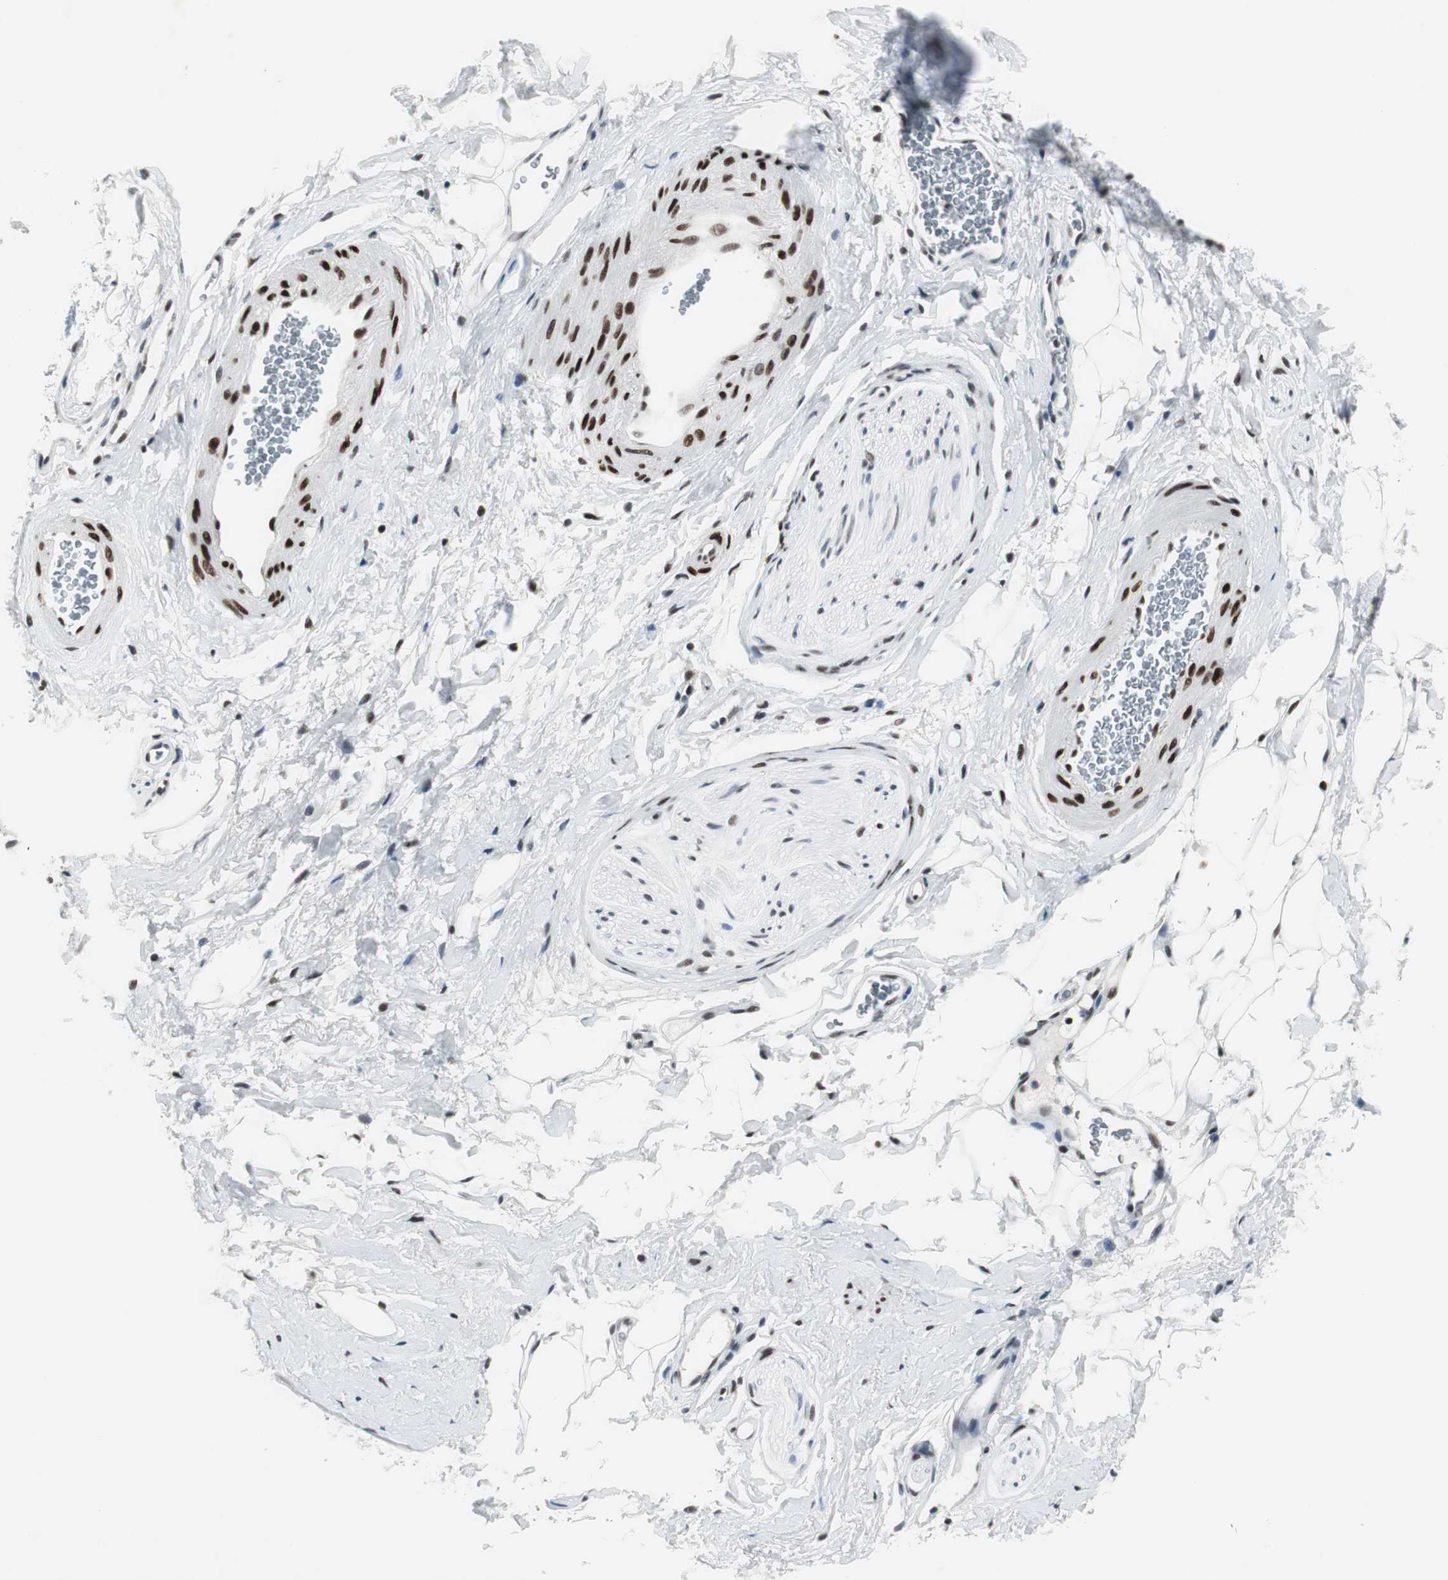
{"staining": {"intensity": "moderate", "quantity": "25%-75%", "location": "nuclear"}, "tissue": "adipose tissue", "cell_type": "Adipocytes", "image_type": "normal", "snomed": [{"axis": "morphology", "description": "Normal tissue, NOS"}, {"axis": "topography", "description": "Soft tissue"}, {"axis": "topography", "description": "Peripheral nerve tissue"}], "caption": "High-magnification brightfield microscopy of unremarkable adipose tissue stained with DAB (3,3'-diaminobenzidine) (brown) and counterstained with hematoxylin (blue). adipocytes exhibit moderate nuclear staining is seen in approximately25%-75% of cells. (Brightfield microscopy of DAB IHC at high magnification).", "gene": "MEF2D", "patient": {"sex": "female", "age": 71}}